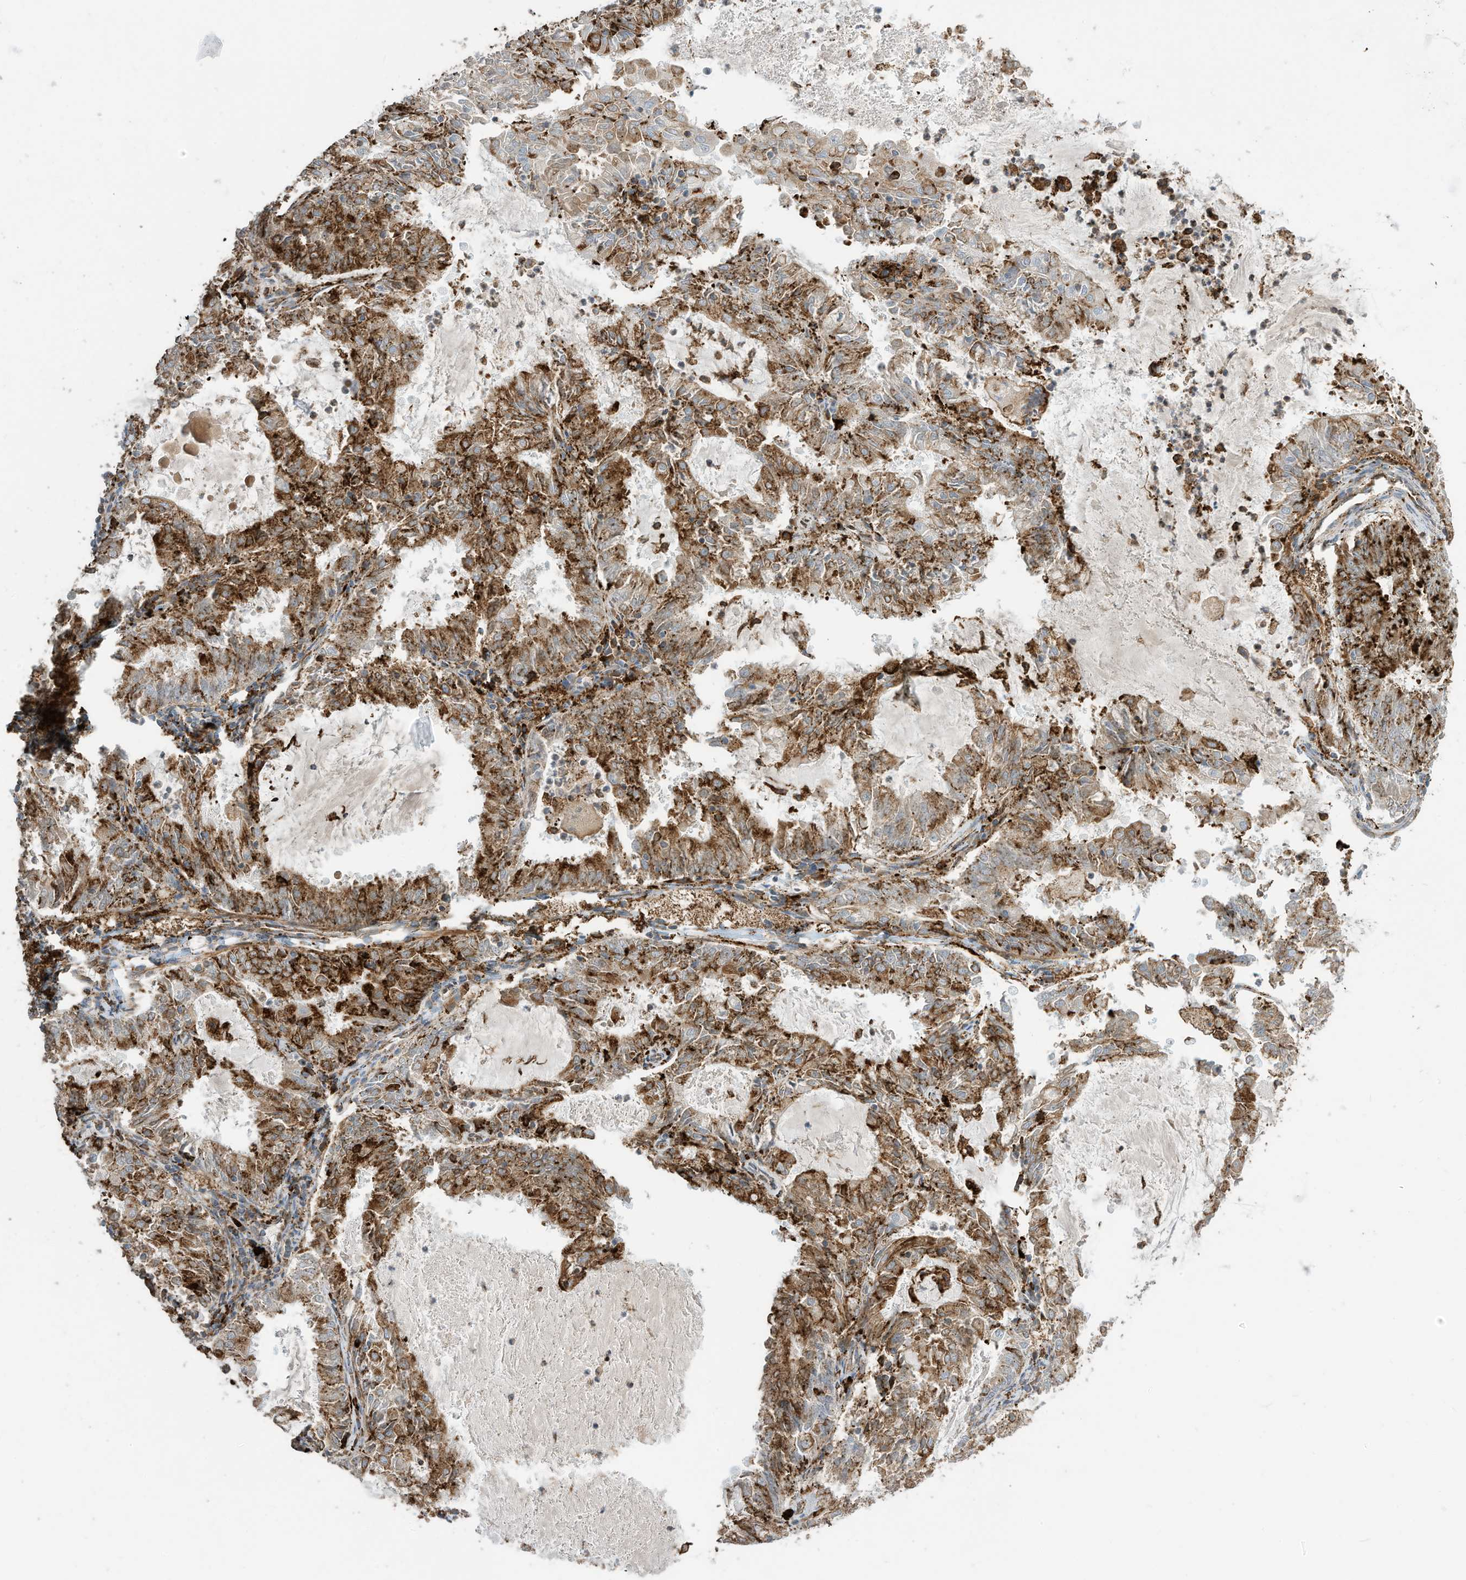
{"staining": {"intensity": "moderate", "quantity": ">75%", "location": "cytoplasmic/membranous"}, "tissue": "endometrial cancer", "cell_type": "Tumor cells", "image_type": "cancer", "snomed": [{"axis": "morphology", "description": "Adenocarcinoma, NOS"}, {"axis": "topography", "description": "Endometrium"}], "caption": "Protein staining displays moderate cytoplasmic/membranous positivity in approximately >75% of tumor cells in endometrial adenocarcinoma.", "gene": "TRNAU1AP", "patient": {"sex": "female", "age": 57}}